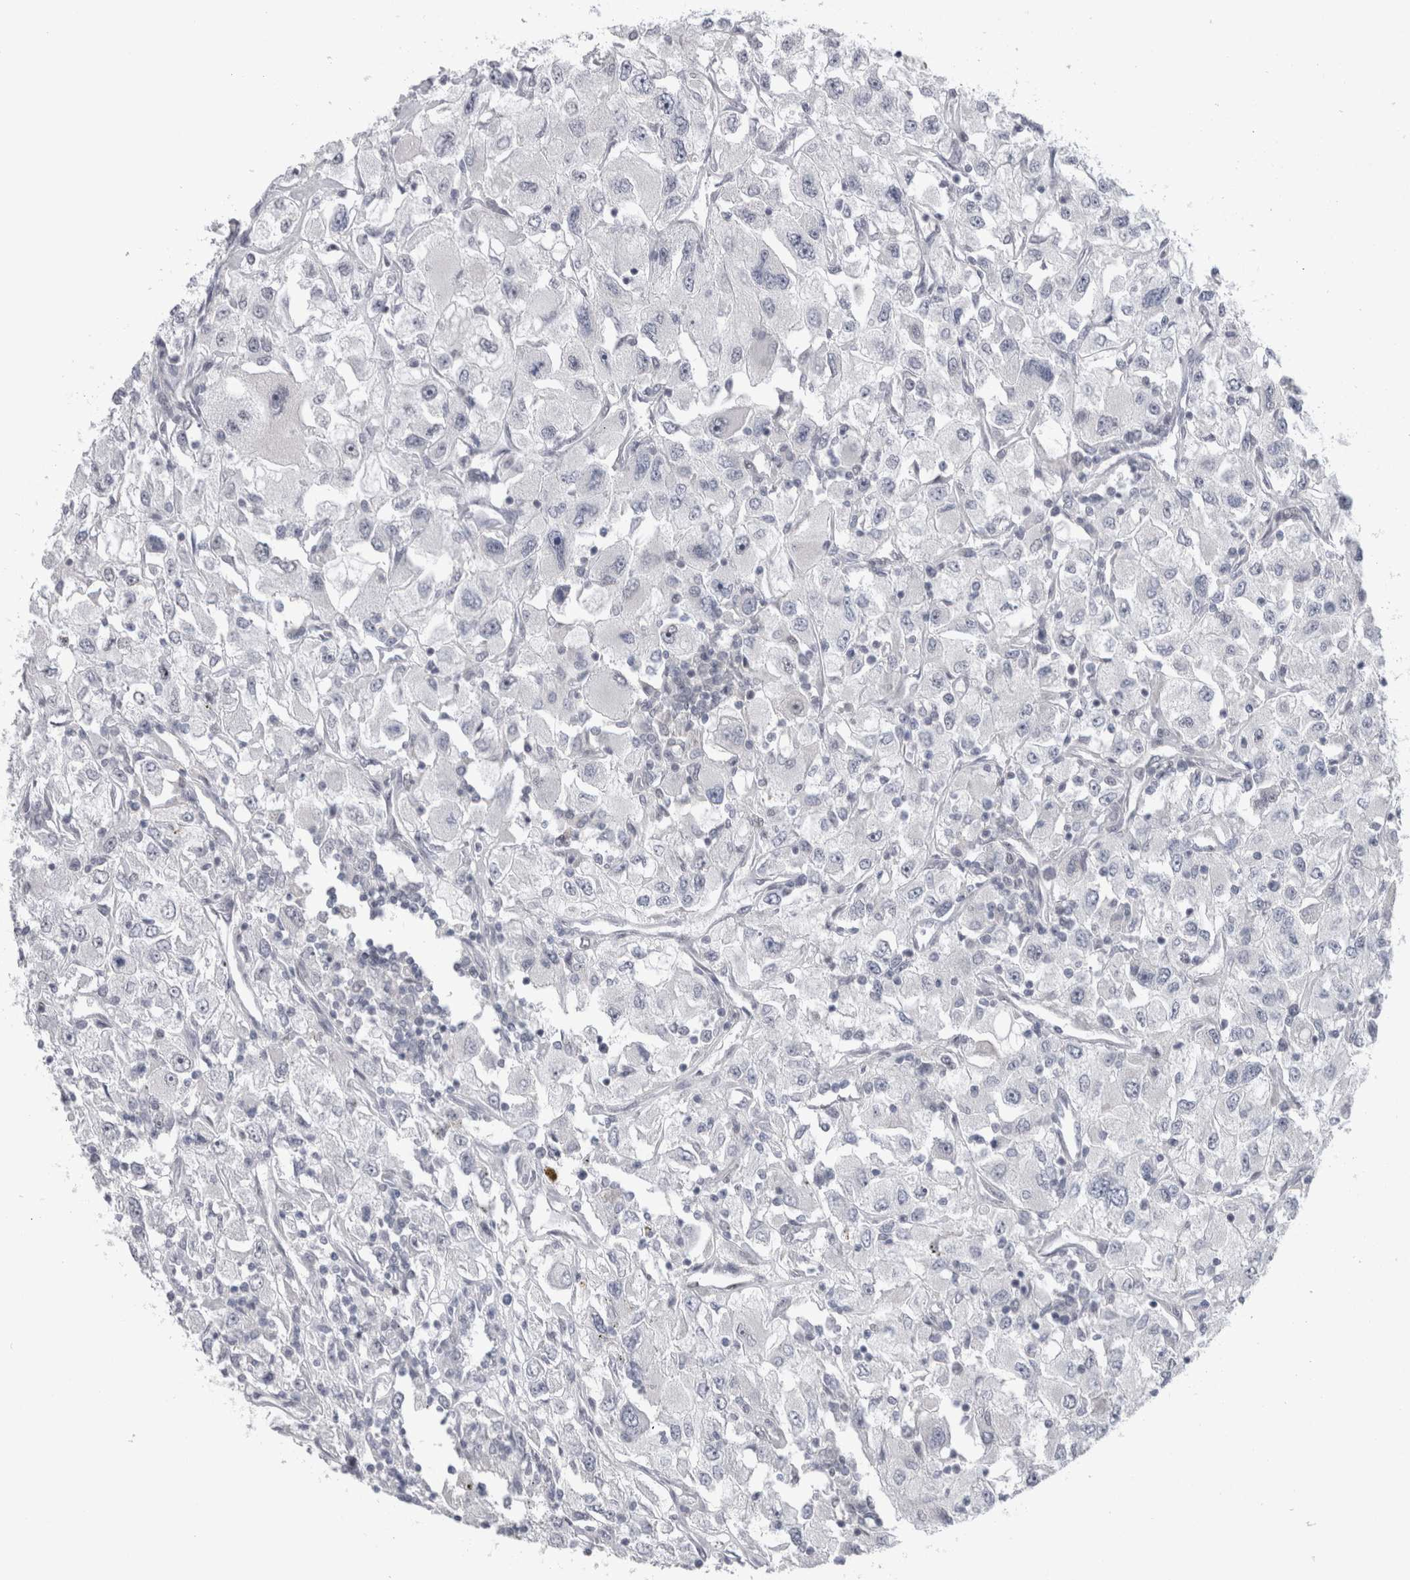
{"staining": {"intensity": "negative", "quantity": "none", "location": "none"}, "tissue": "renal cancer", "cell_type": "Tumor cells", "image_type": "cancer", "snomed": [{"axis": "morphology", "description": "Adenocarcinoma, NOS"}, {"axis": "topography", "description": "Kidney"}], "caption": "A high-resolution histopathology image shows immunohistochemistry (IHC) staining of renal cancer (adenocarcinoma), which reveals no significant positivity in tumor cells.", "gene": "API5", "patient": {"sex": "female", "age": 52}}